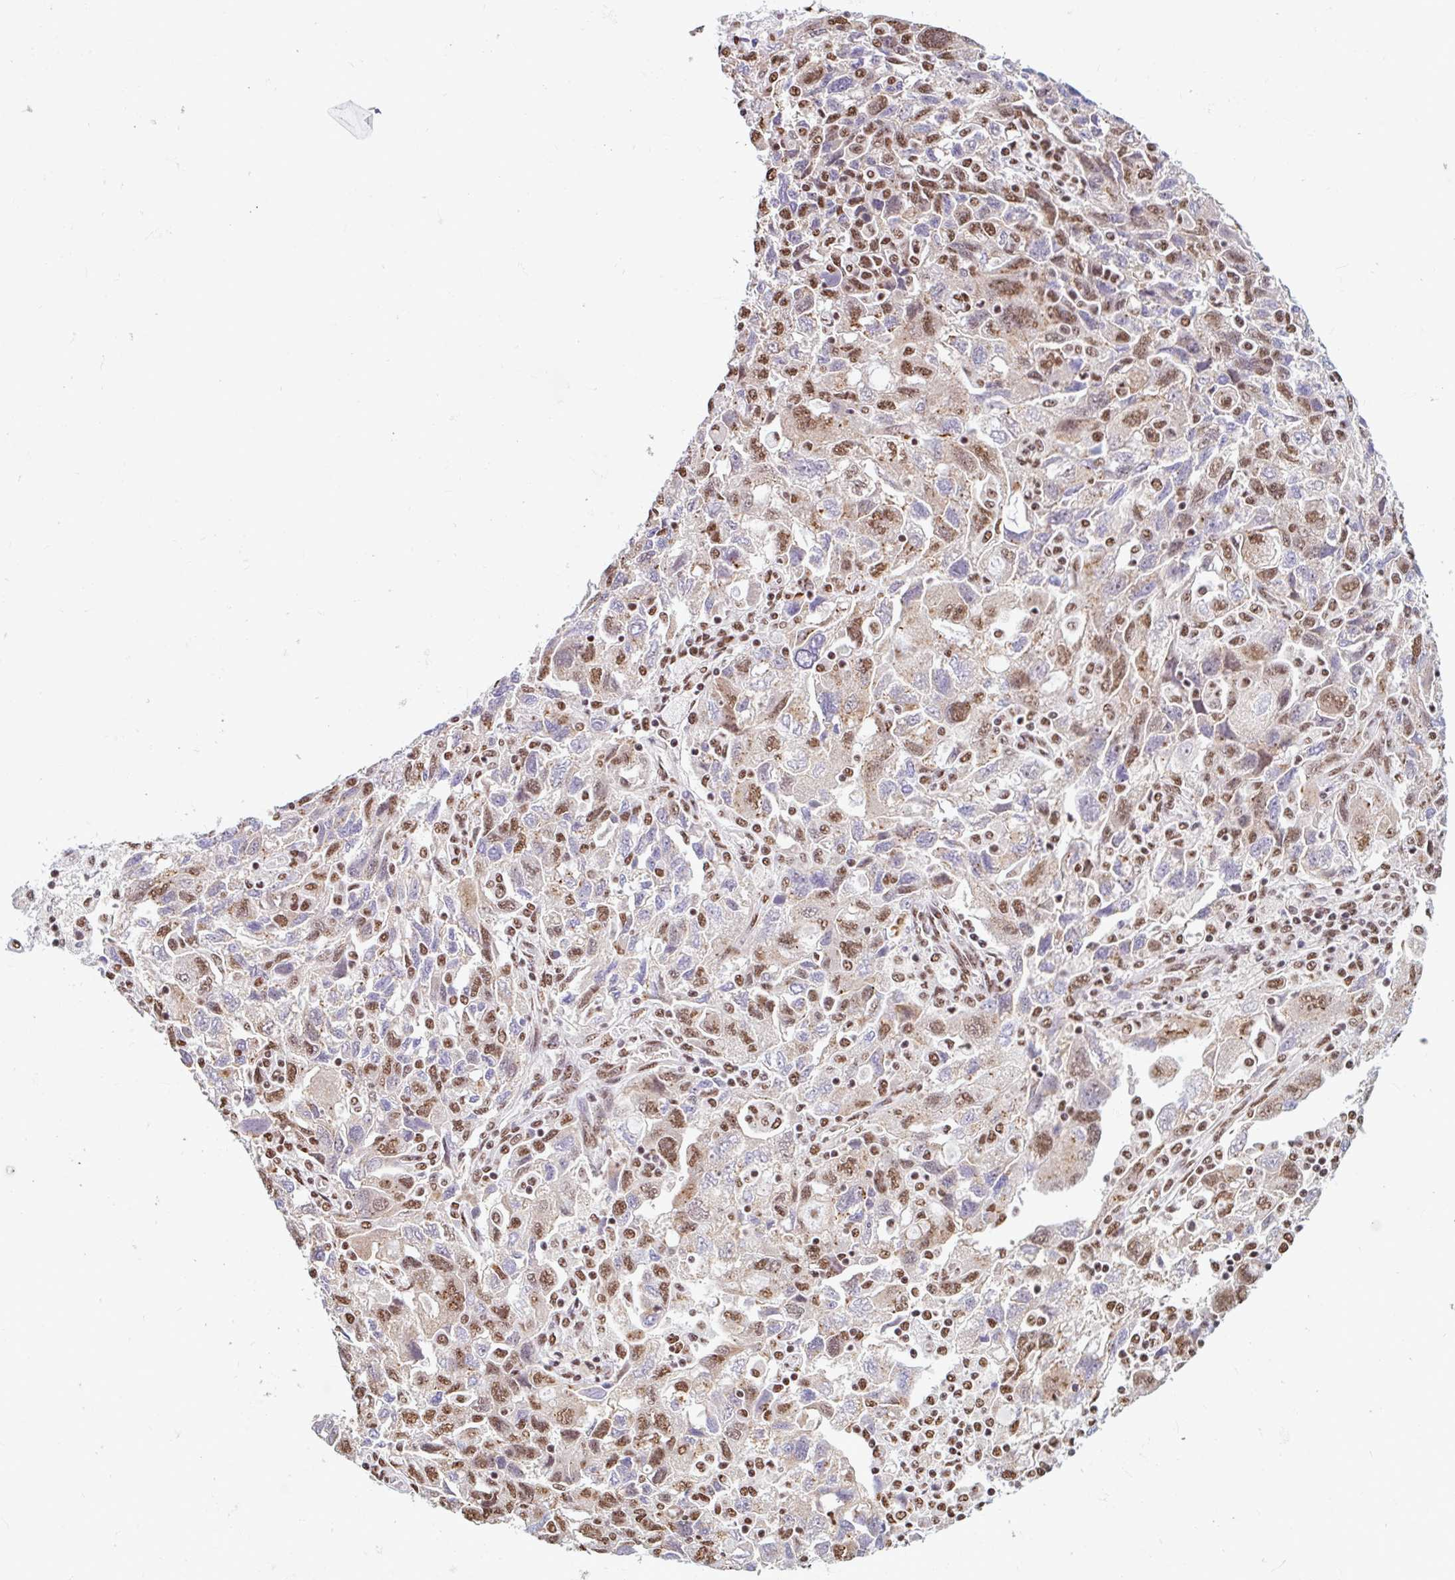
{"staining": {"intensity": "moderate", "quantity": ">75%", "location": "nuclear"}, "tissue": "ovarian cancer", "cell_type": "Tumor cells", "image_type": "cancer", "snomed": [{"axis": "morphology", "description": "Carcinoma, NOS"}, {"axis": "morphology", "description": "Cystadenocarcinoma, serous, NOS"}, {"axis": "topography", "description": "Ovary"}], "caption": "Carcinoma (ovarian) was stained to show a protein in brown. There is medium levels of moderate nuclear expression in about >75% of tumor cells.", "gene": "BICRA", "patient": {"sex": "female", "age": 69}}